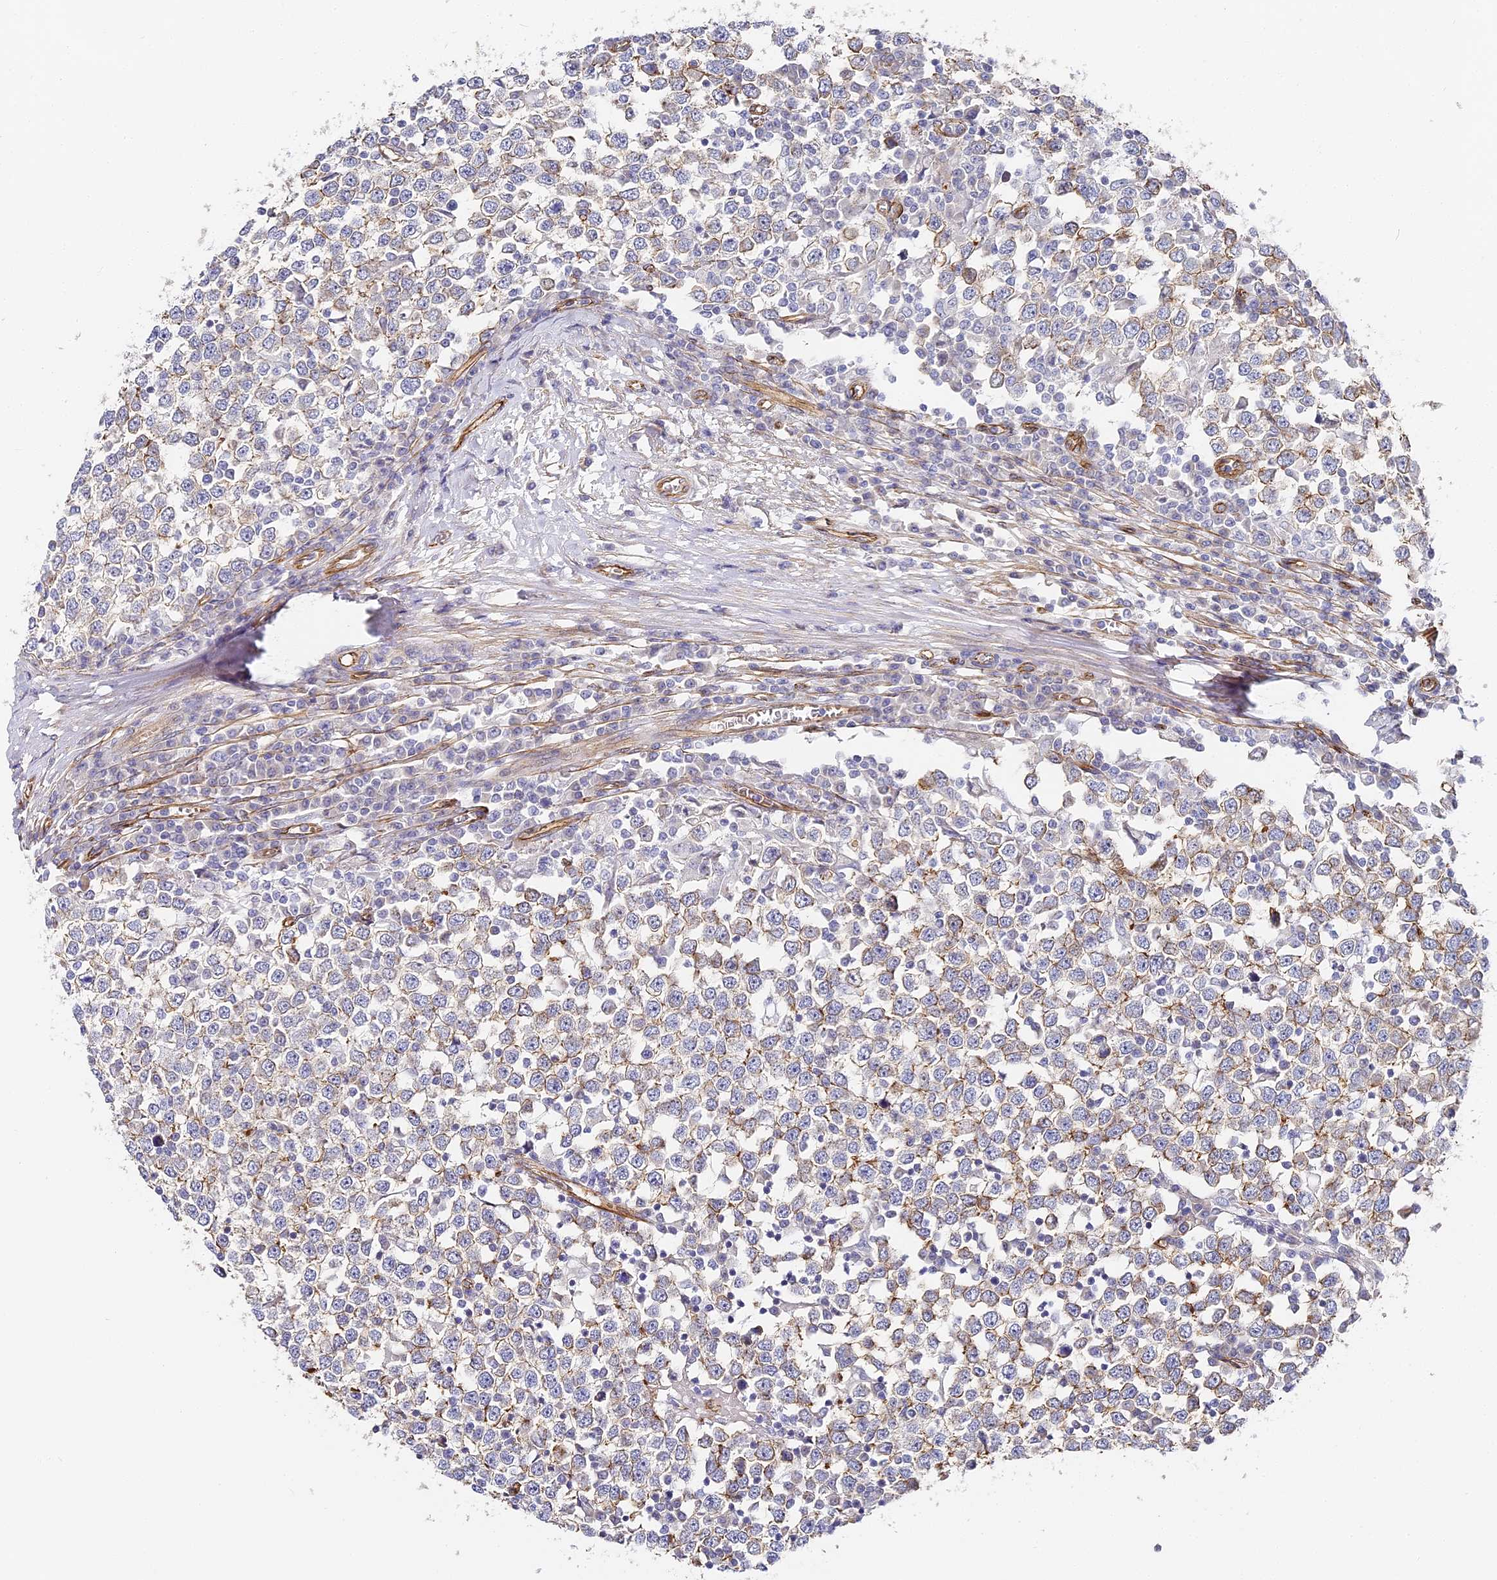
{"staining": {"intensity": "weak", "quantity": "<25%", "location": "cytoplasmic/membranous"}, "tissue": "testis cancer", "cell_type": "Tumor cells", "image_type": "cancer", "snomed": [{"axis": "morphology", "description": "Seminoma, NOS"}, {"axis": "topography", "description": "Testis"}], "caption": "This histopathology image is of testis seminoma stained with IHC to label a protein in brown with the nuclei are counter-stained blue. There is no staining in tumor cells.", "gene": "CCDC30", "patient": {"sex": "male", "age": 65}}